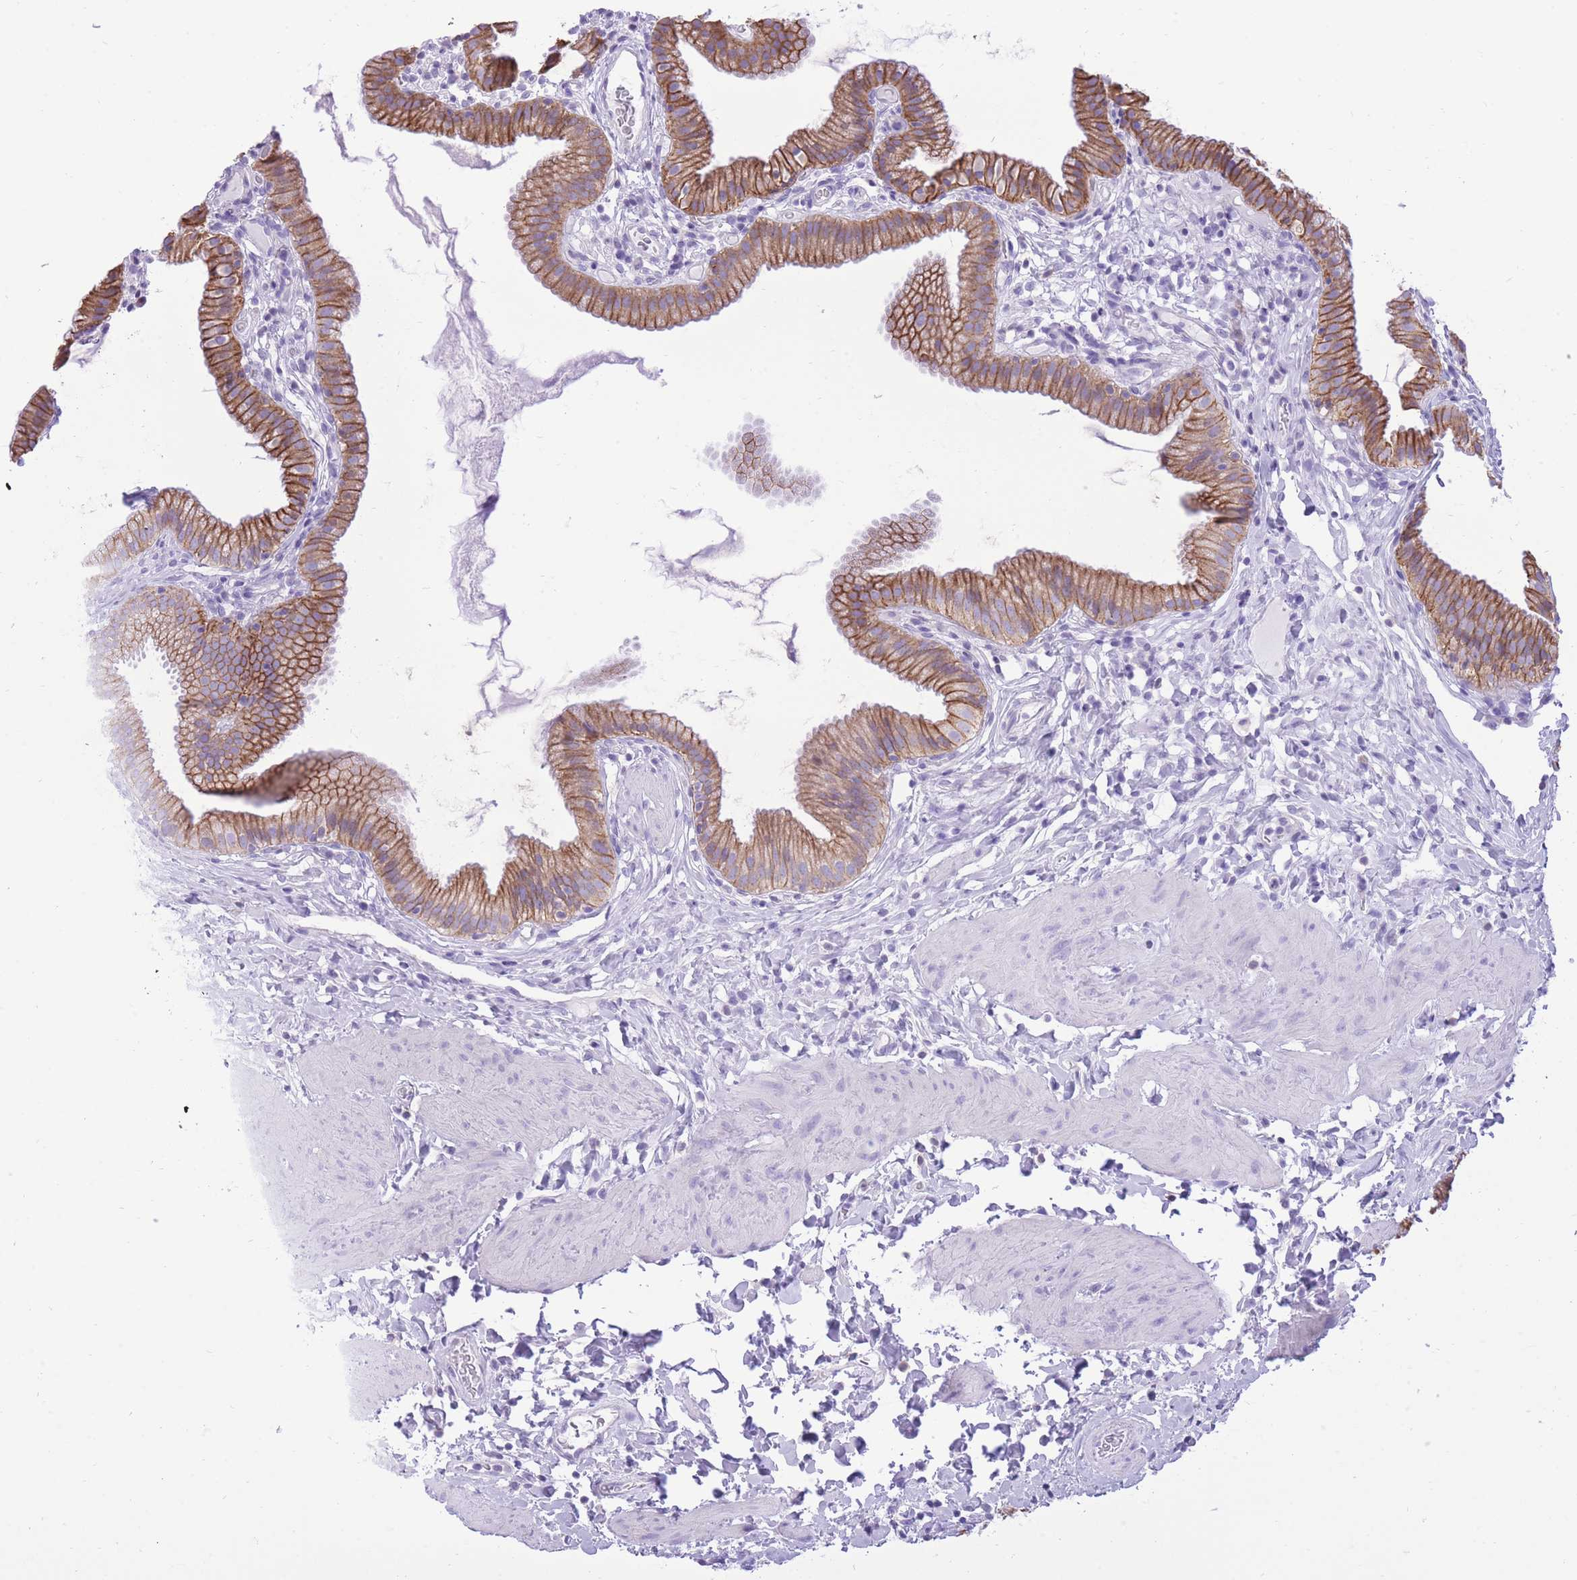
{"staining": {"intensity": "moderate", "quantity": ">75%", "location": "cytoplasmic/membranous"}, "tissue": "gallbladder", "cell_type": "Glandular cells", "image_type": "normal", "snomed": [{"axis": "morphology", "description": "Normal tissue, NOS"}, {"axis": "topography", "description": "Gallbladder"}], "caption": "Immunohistochemical staining of normal human gallbladder reveals >75% levels of moderate cytoplasmic/membranous protein staining in about >75% of glandular cells.", "gene": "SLC4A4", "patient": {"sex": "female", "age": 46}}